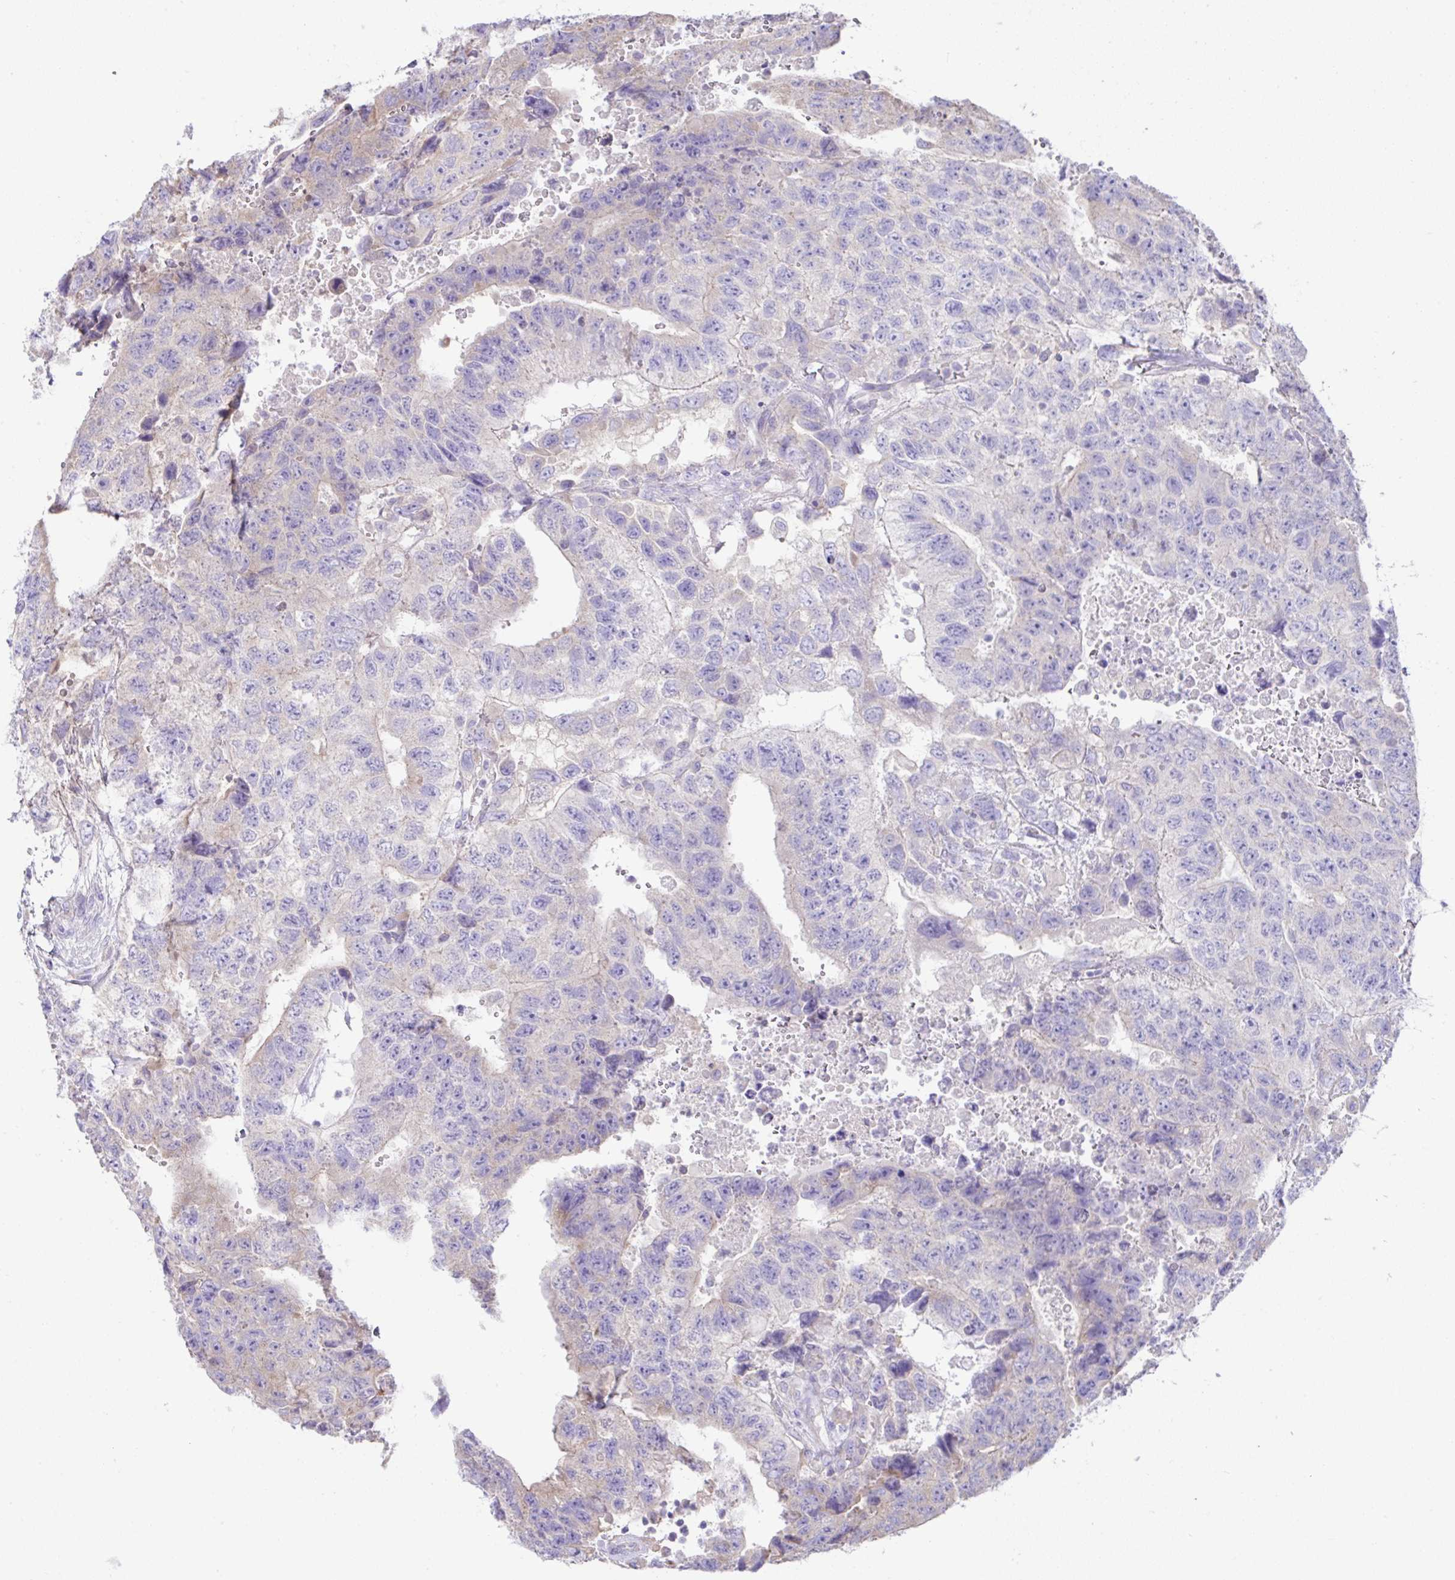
{"staining": {"intensity": "weak", "quantity": "<25%", "location": "cytoplasmic/membranous"}, "tissue": "testis cancer", "cell_type": "Tumor cells", "image_type": "cancer", "snomed": [{"axis": "morphology", "description": "Carcinoma, Embryonal, NOS"}, {"axis": "topography", "description": "Testis"}], "caption": "Testis cancer (embryonal carcinoma) was stained to show a protein in brown. There is no significant expression in tumor cells.", "gene": "OR4P4", "patient": {"sex": "male", "age": 24}}